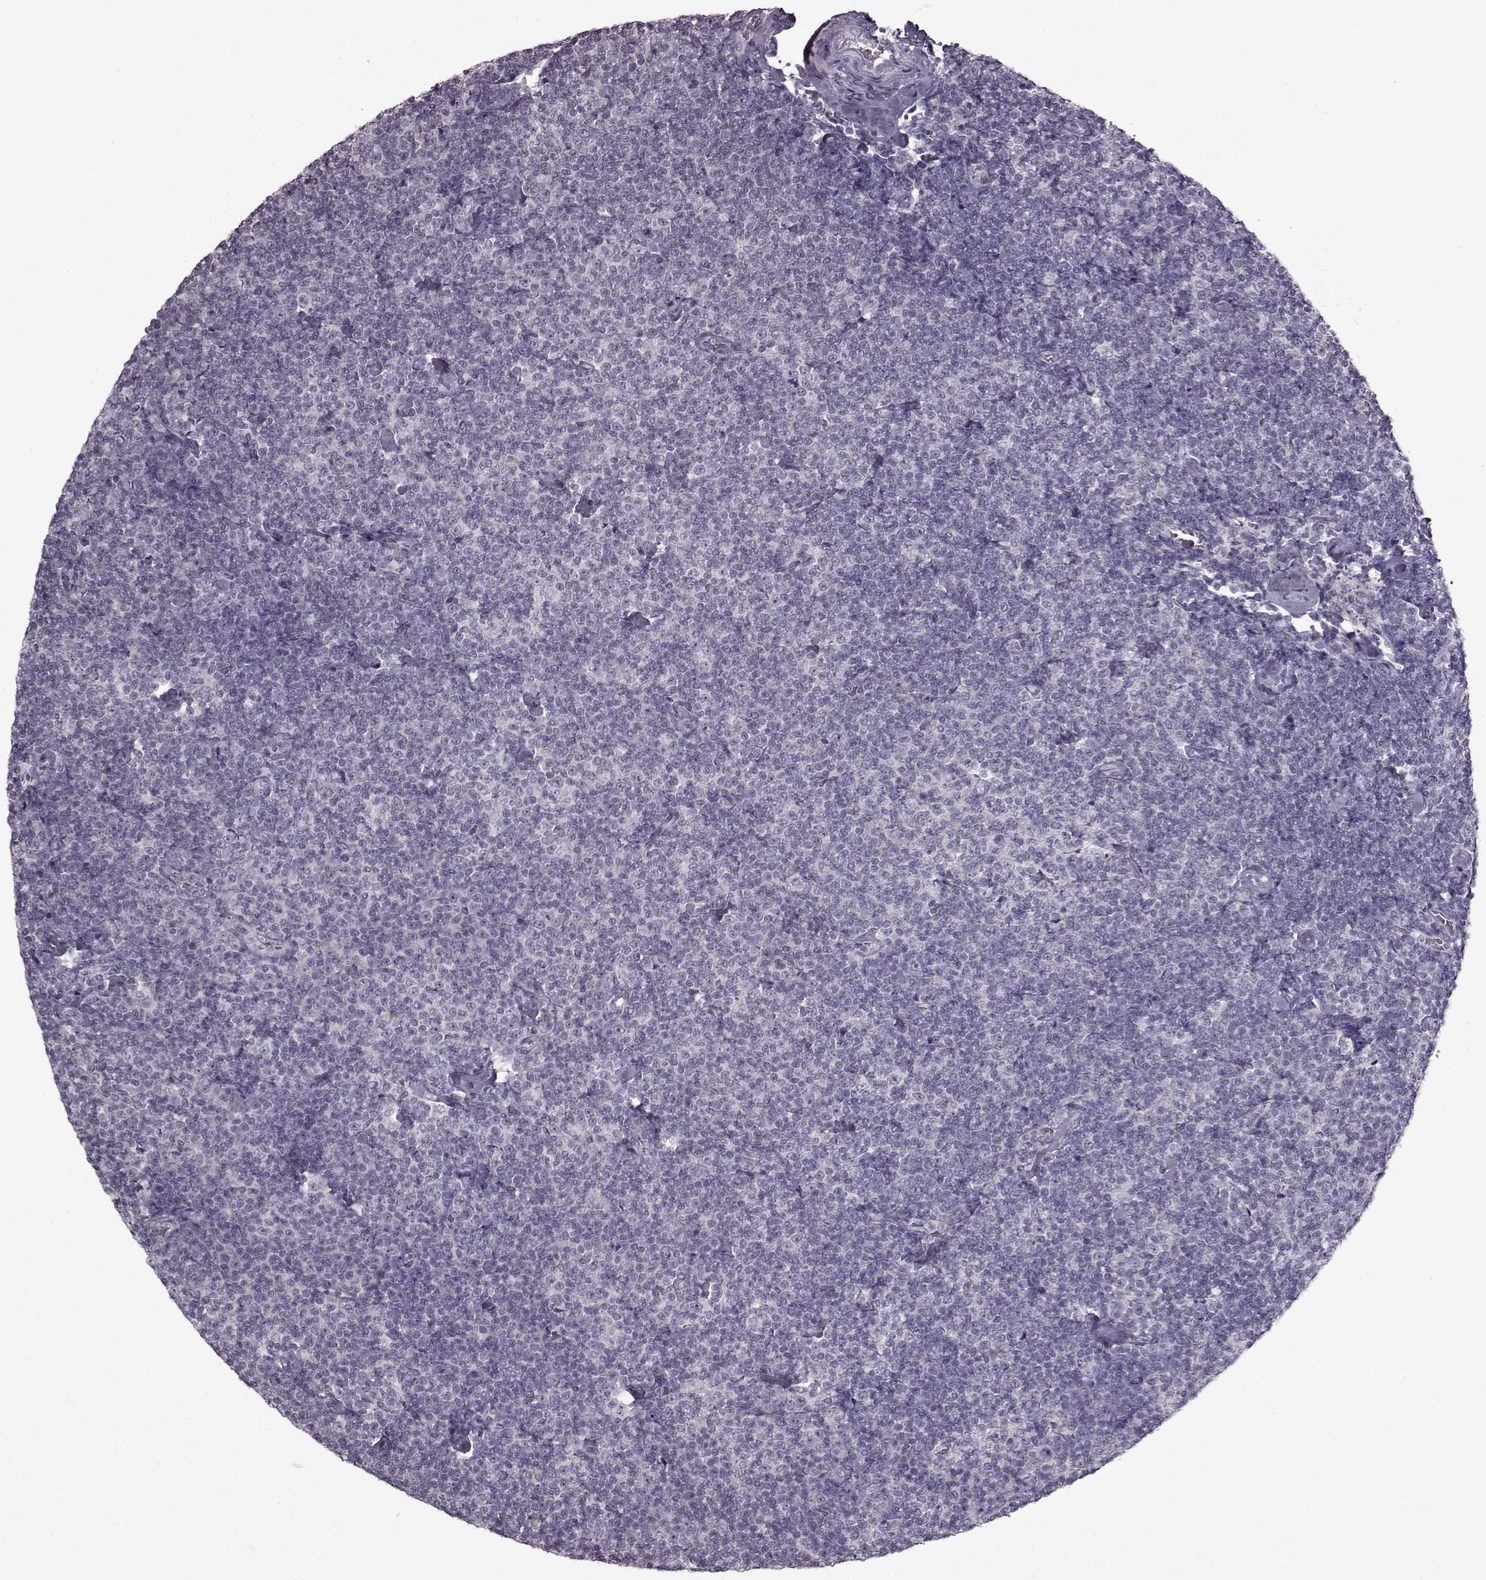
{"staining": {"intensity": "negative", "quantity": "none", "location": "none"}, "tissue": "lymphoma", "cell_type": "Tumor cells", "image_type": "cancer", "snomed": [{"axis": "morphology", "description": "Malignant lymphoma, non-Hodgkin's type, Low grade"}, {"axis": "topography", "description": "Lymph node"}], "caption": "Immunohistochemistry (IHC) of lymphoma demonstrates no staining in tumor cells. (Brightfield microscopy of DAB immunohistochemistry at high magnification).", "gene": "LHB", "patient": {"sex": "male", "age": 81}}